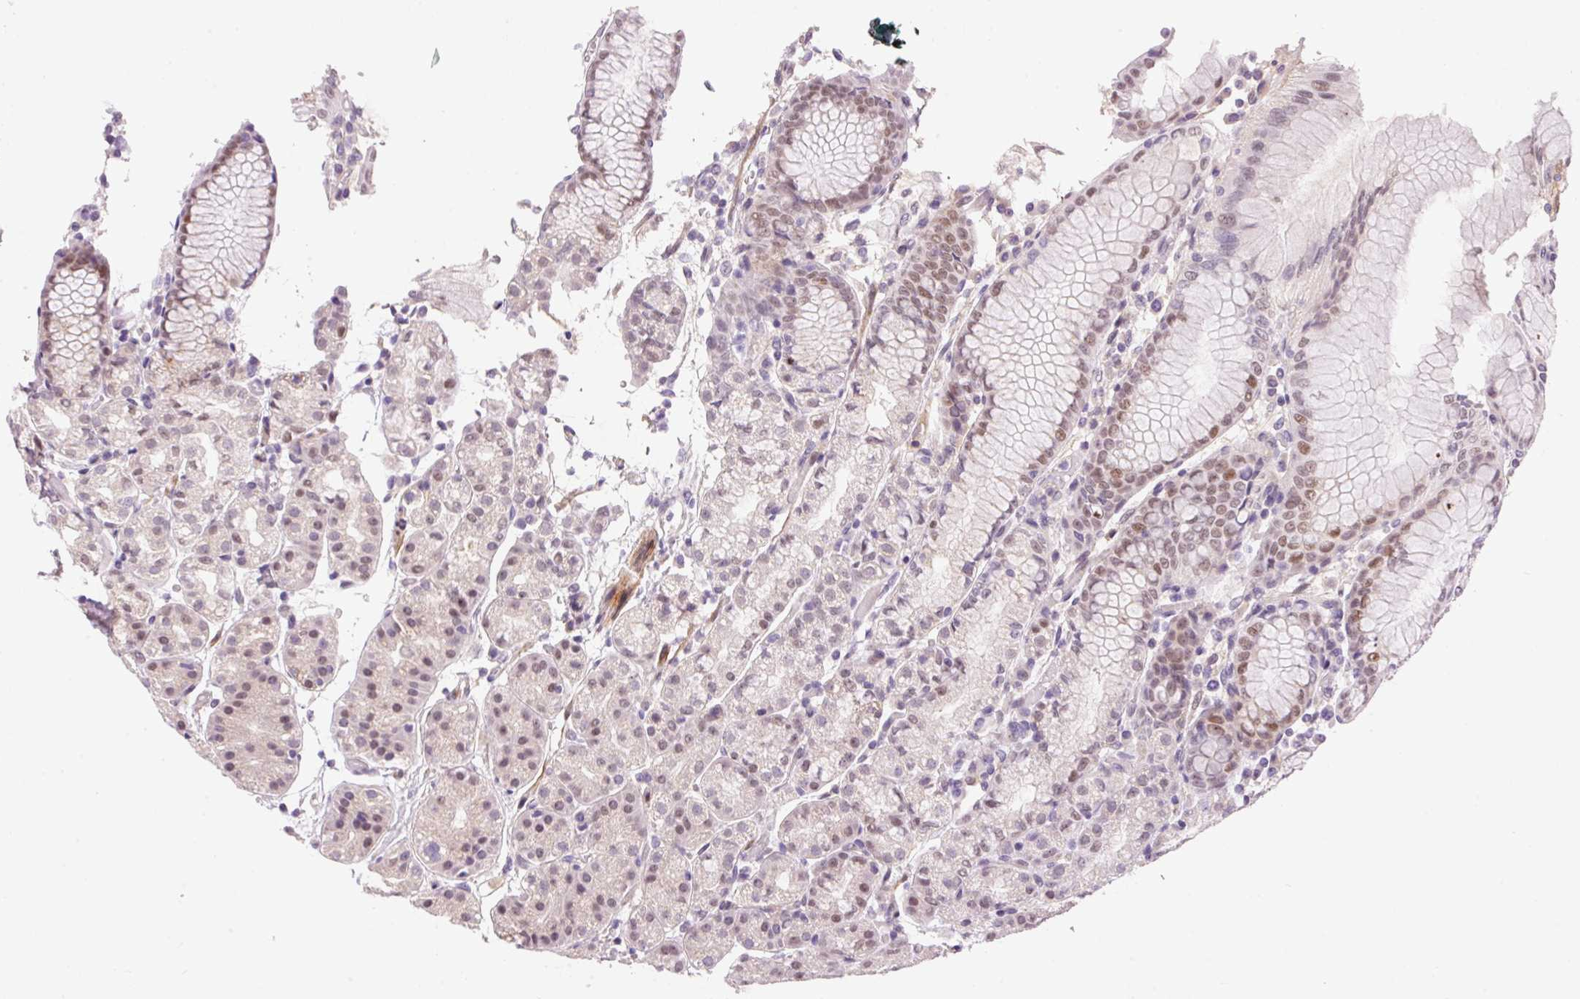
{"staining": {"intensity": "moderate", "quantity": "<25%", "location": "nuclear"}, "tissue": "stomach", "cell_type": "Glandular cells", "image_type": "normal", "snomed": [{"axis": "morphology", "description": "Normal tissue, NOS"}, {"axis": "topography", "description": "Stomach"}], "caption": "Stomach stained with IHC reveals moderate nuclear staining in approximately <25% of glandular cells.", "gene": "HNF1A", "patient": {"sex": "female", "age": 57}}